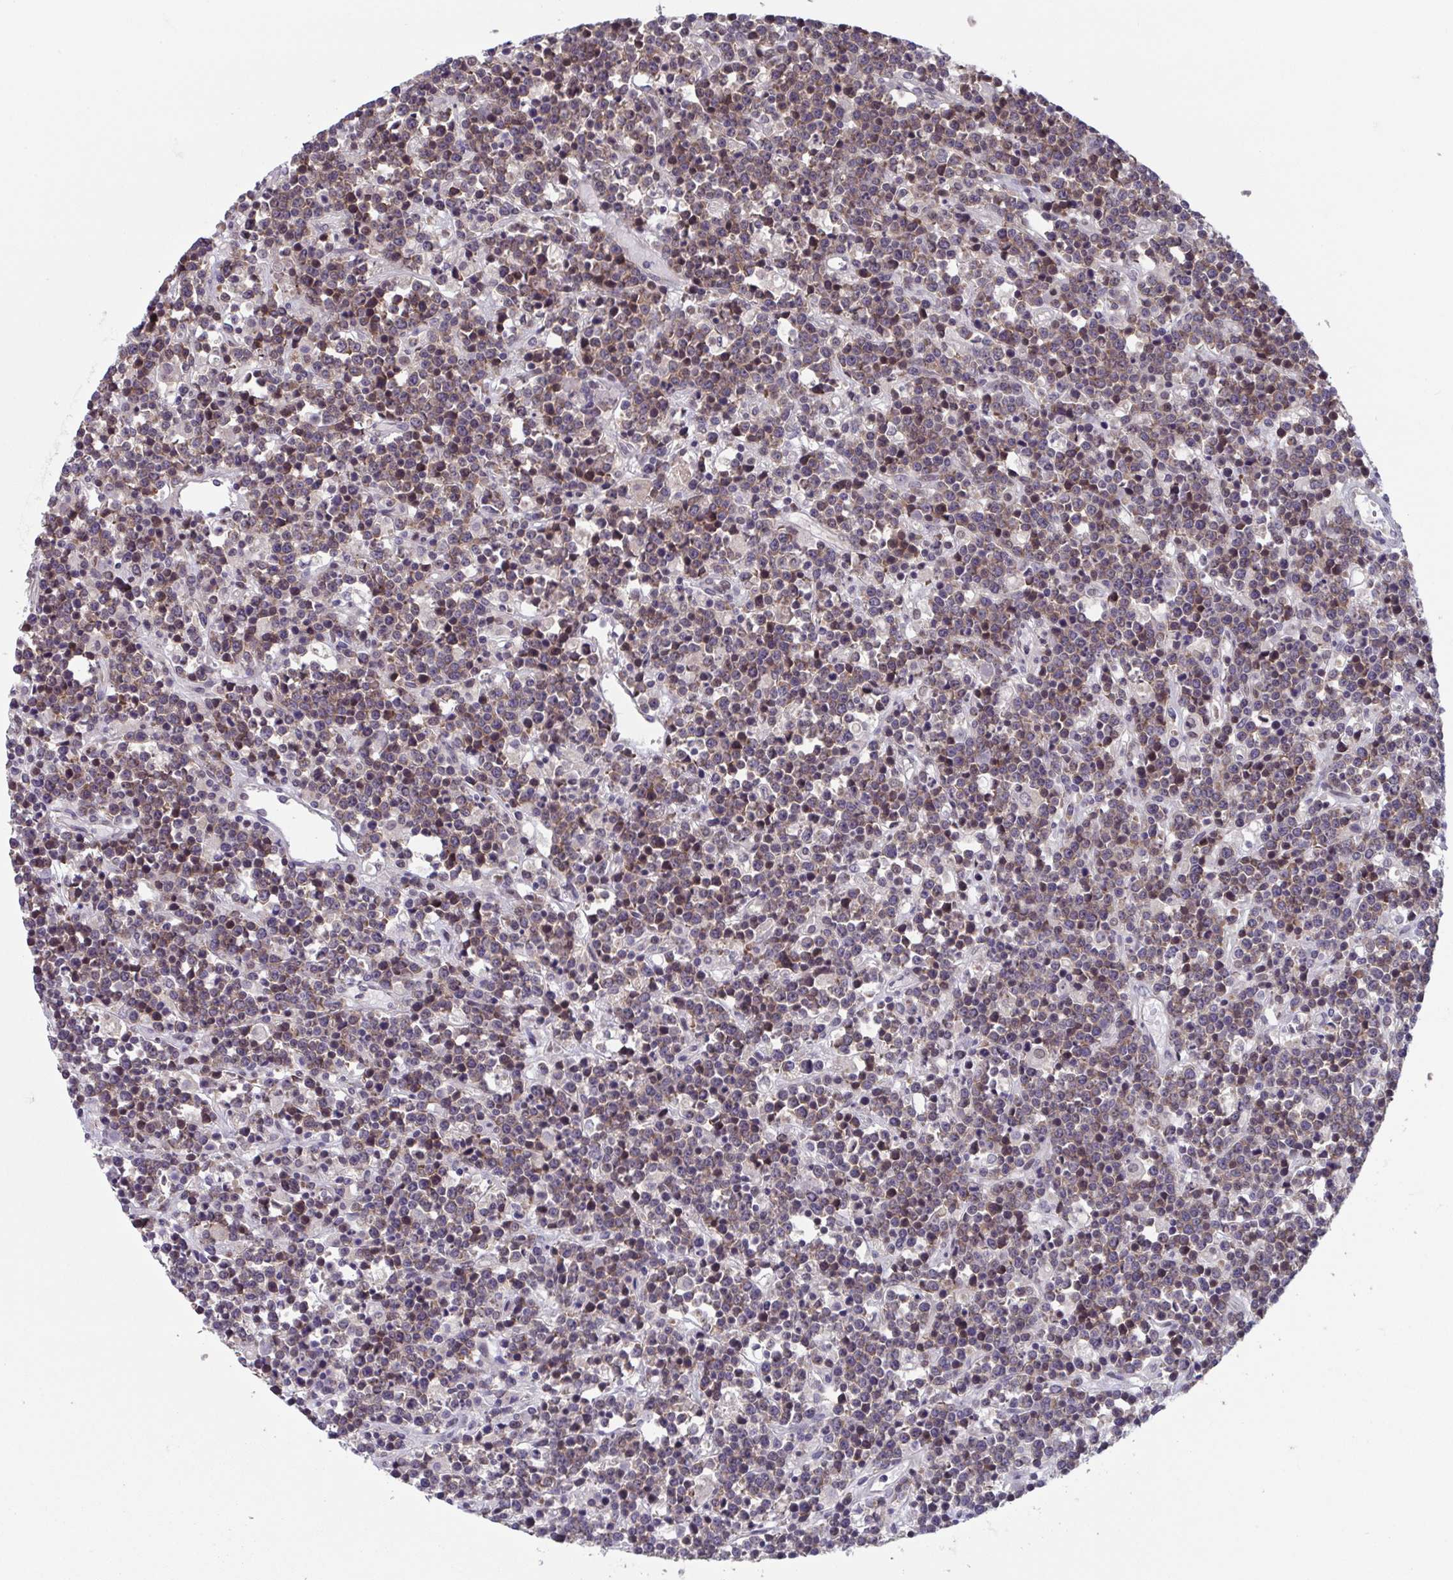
{"staining": {"intensity": "moderate", "quantity": ">75%", "location": "cytoplasmic/membranous"}, "tissue": "lymphoma", "cell_type": "Tumor cells", "image_type": "cancer", "snomed": [{"axis": "morphology", "description": "Malignant lymphoma, non-Hodgkin's type, High grade"}, {"axis": "topography", "description": "Ovary"}], "caption": "This micrograph shows immunohistochemistry (IHC) staining of lymphoma, with medium moderate cytoplasmic/membranous positivity in approximately >75% of tumor cells.", "gene": "RIOK1", "patient": {"sex": "female", "age": 56}}